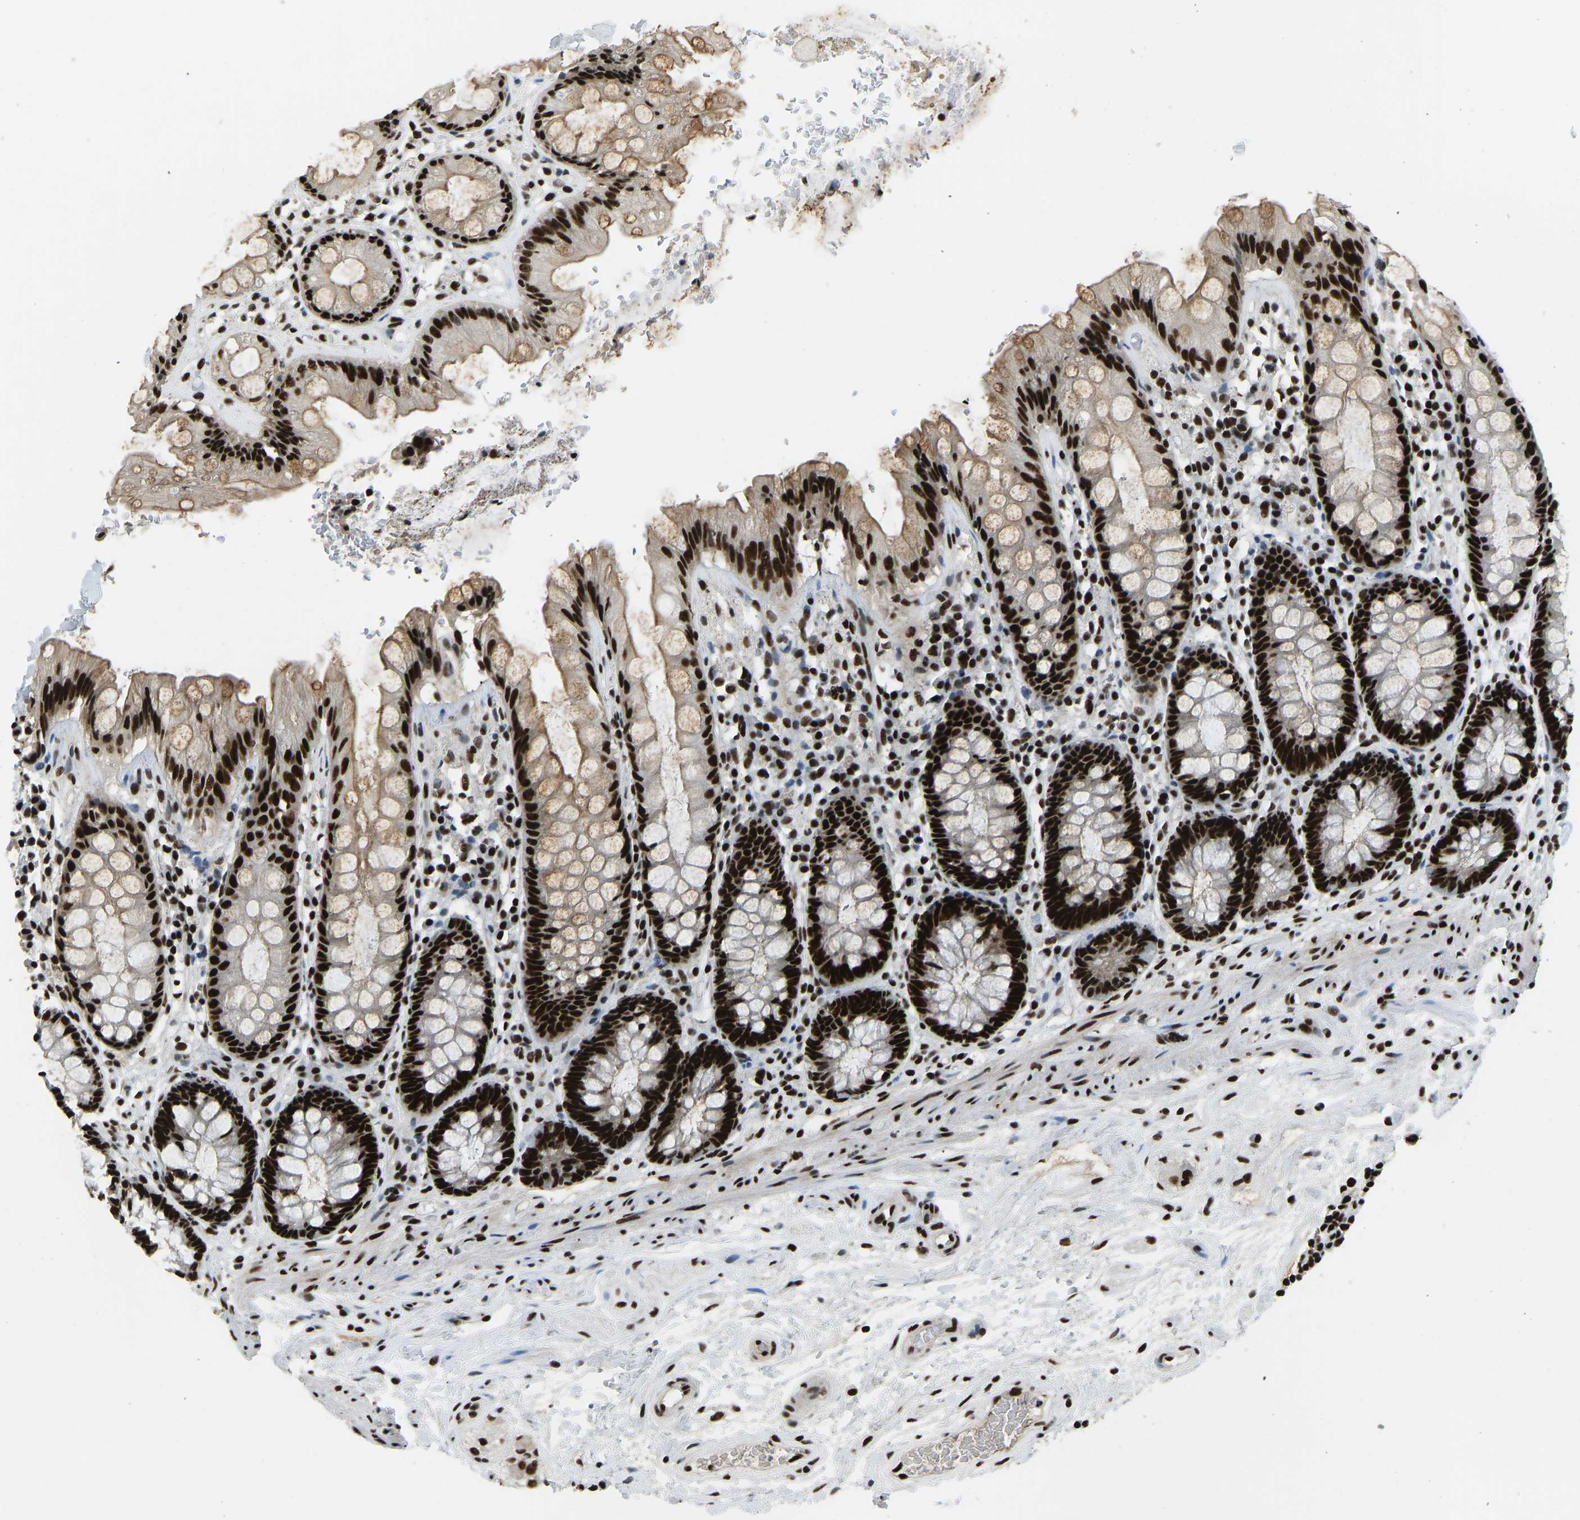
{"staining": {"intensity": "strong", "quantity": ">75%", "location": "cytoplasmic/membranous,nuclear"}, "tissue": "rectum", "cell_type": "Glandular cells", "image_type": "normal", "snomed": [{"axis": "morphology", "description": "Normal tissue, NOS"}, {"axis": "topography", "description": "Rectum"}], "caption": "The micrograph displays staining of benign rectum, revealing strong cytoplasmic/membranous,nuclear protein positivity (brown color) within glandular cells.", "gene": "FOXK1", "patient": {"sex": "male", "age": 64}}